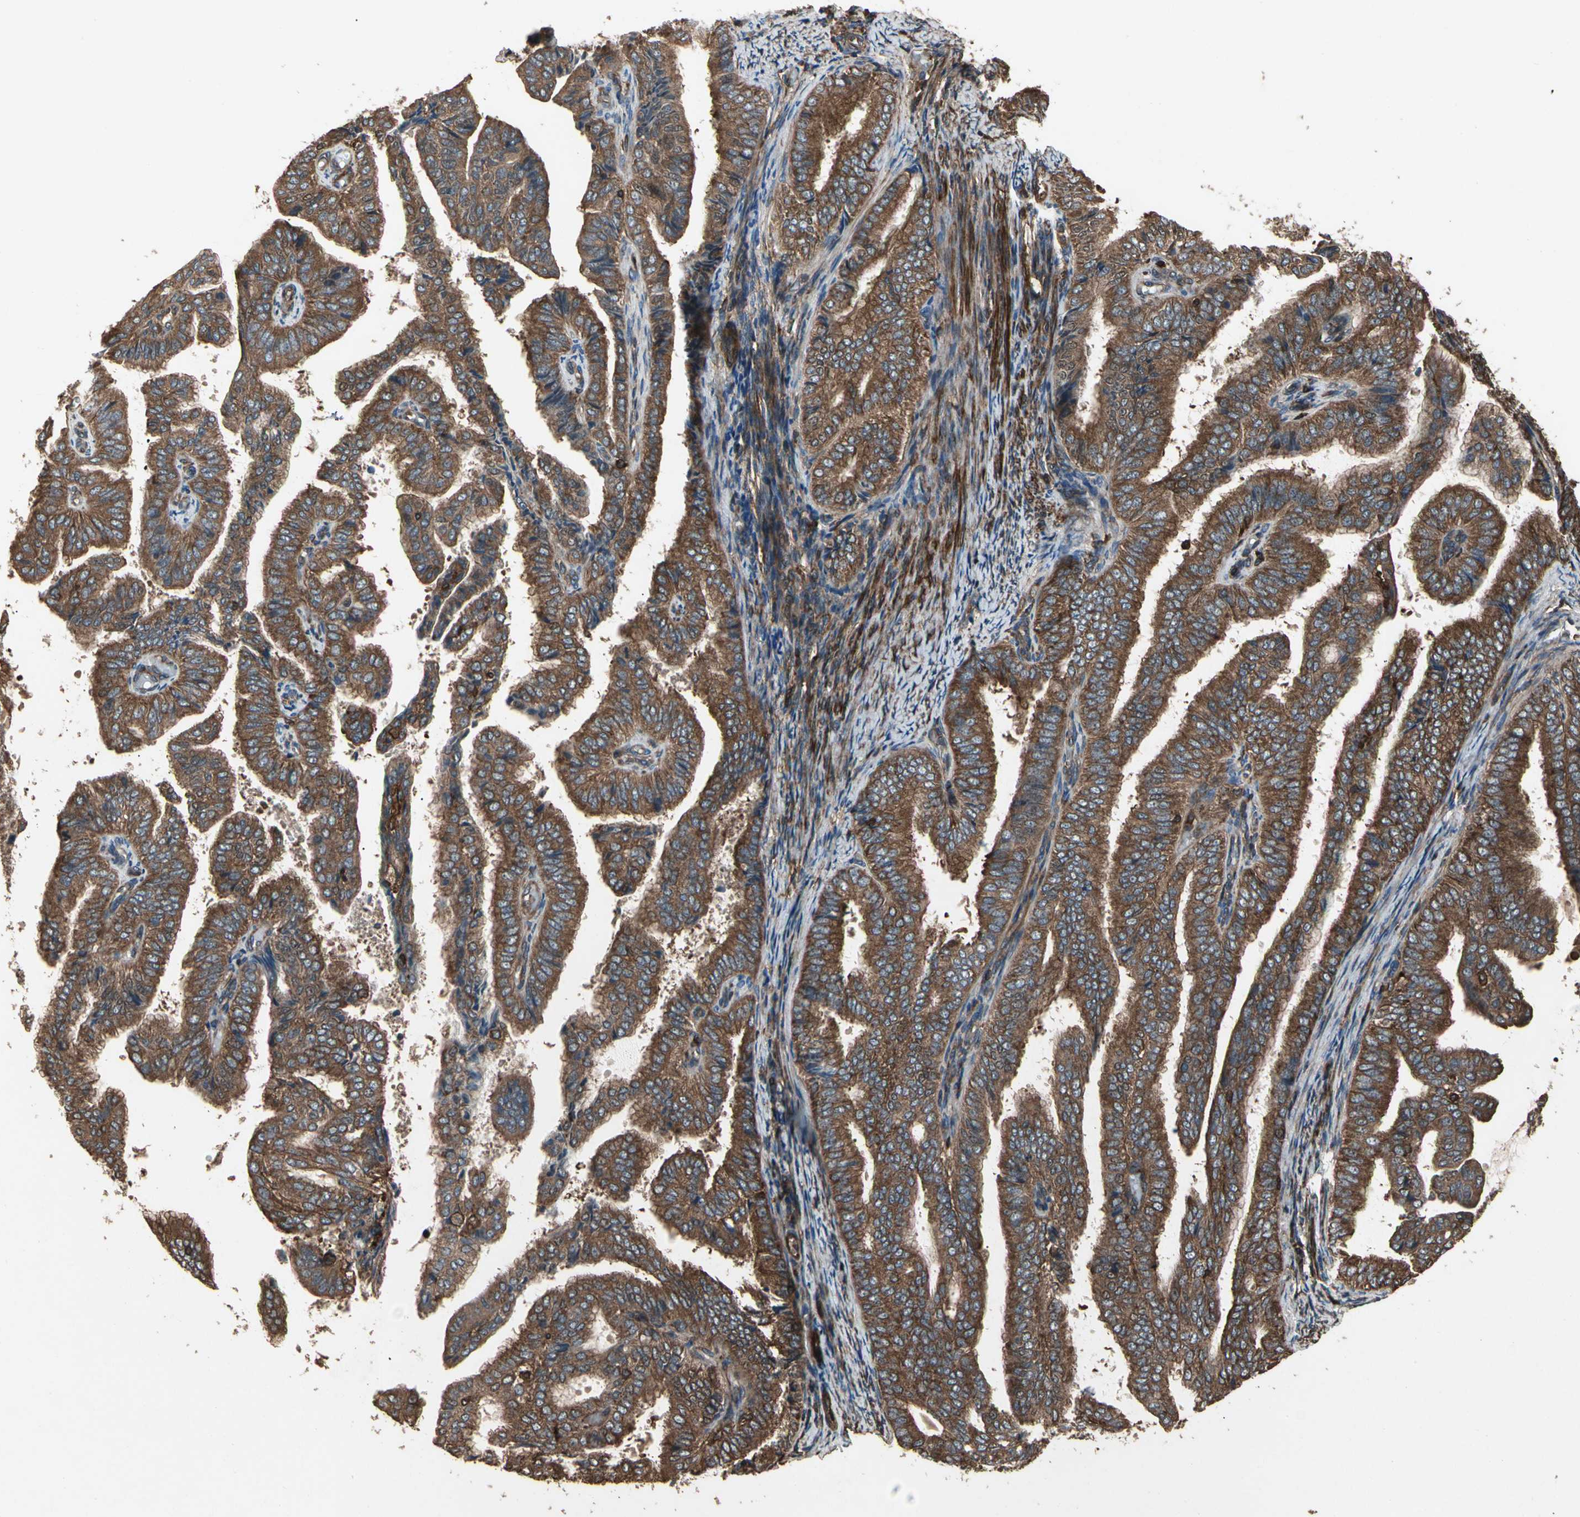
{"staining": {"intensity": "strong", "quantity": ">75%", "location": "cytoplasmic/membranous"}, "tissue": "endometrial cancer", "cell_type": "Tumor cells", "image_type": "cancer", "snomed": [{"axis": "morphology", "description": "Adenocarcinoma, NOS"}, {"axis": "topography", "description": "Endometrium"}], "caption": "Tumor cells demonstrate high levels of strong cytoplasmic/membranous positivity in approximately >75% of cells in human adenocarcinoma (endometrial).", "gene": "AGBL2", "patient": {"sex": "female", "age": 58}}